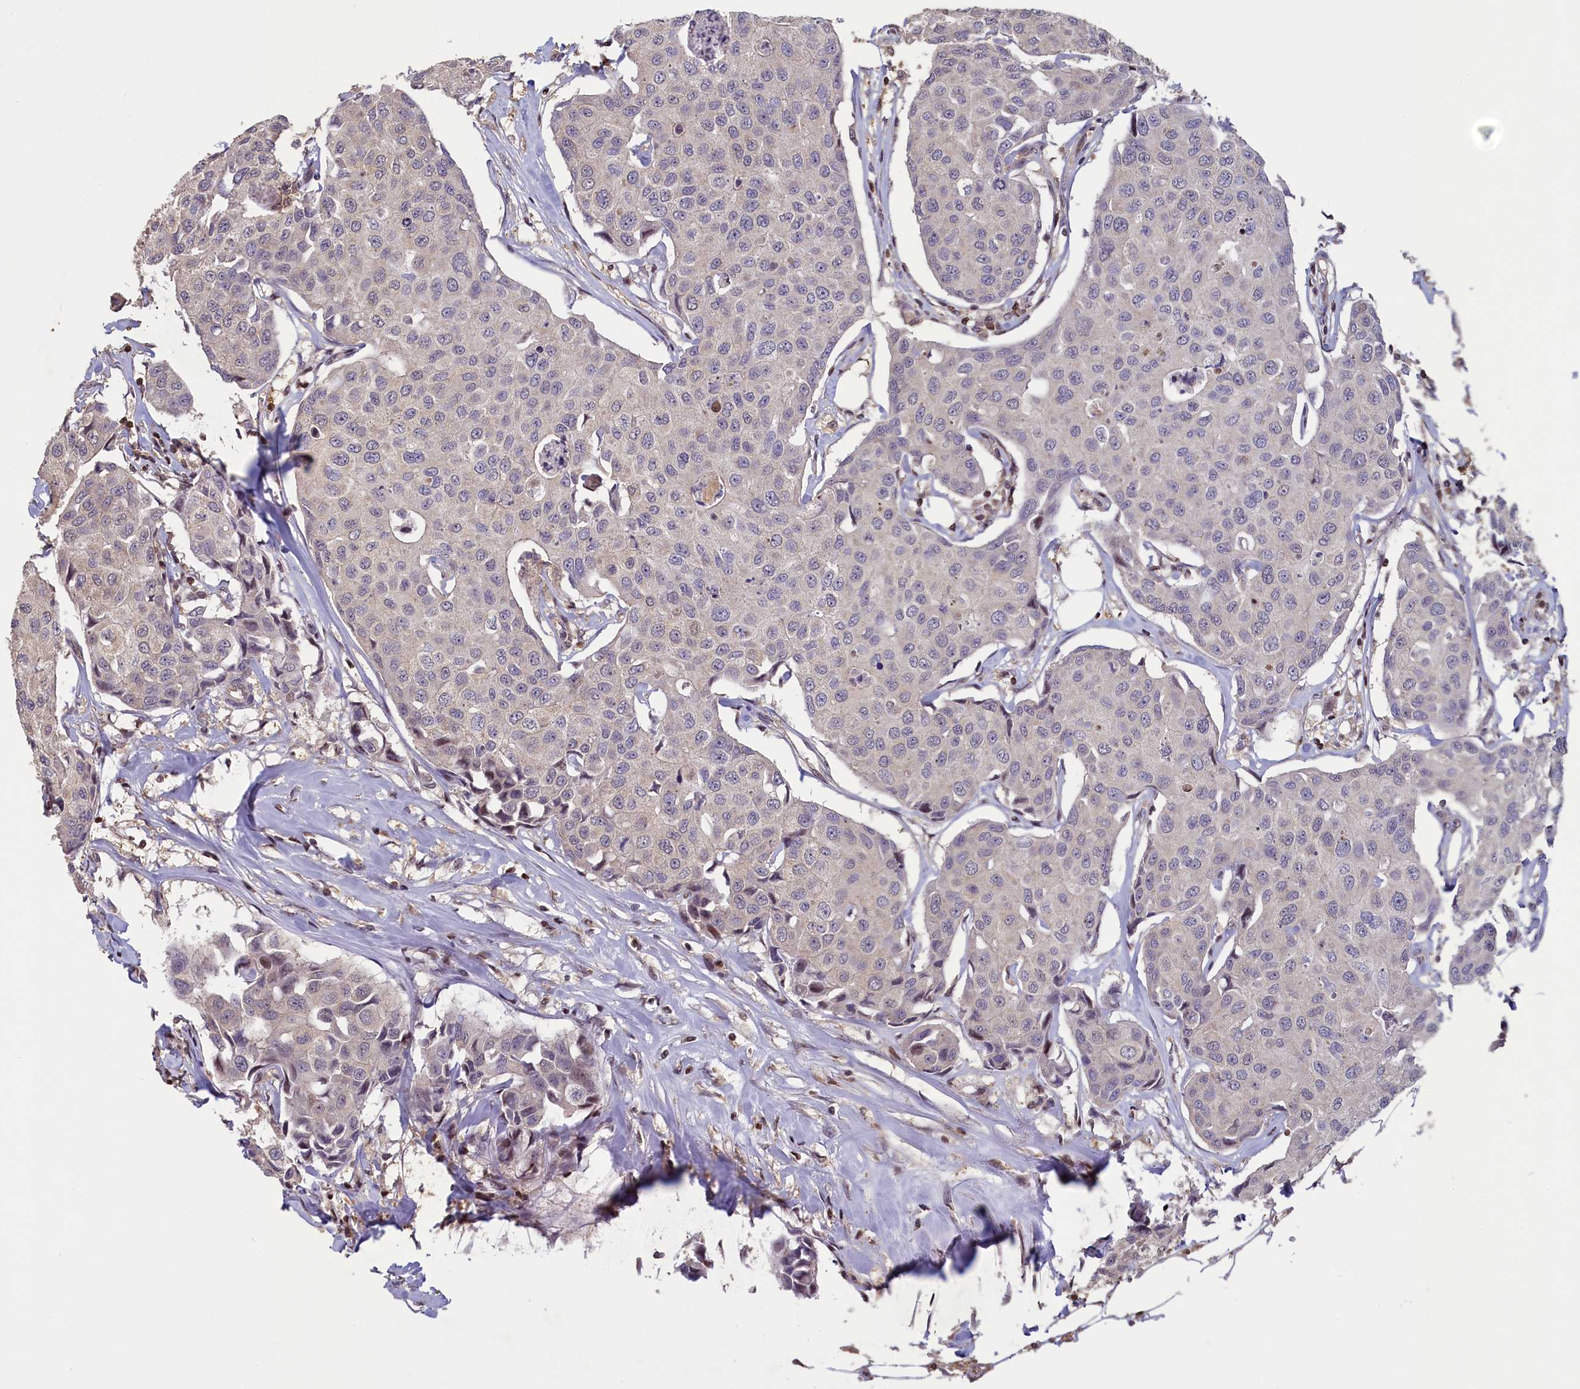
{"staining": {"intensity": "negative", "quantity": "none", "location": "none"}, "tissue": "breast cancer", "cell_type": "Tumor cells", "image_type": "cancer", "snomed": [{"axis": "morphology", "description": "Duct carcinoma"}, {"axis": "topography", "description": "Breast"}], "caption": "Breast infiltrating ductal carcinoma was stained to show a protein in brown. There is no significant staining in tumor cells. (DAB immunohistochemistry, high magnification).", "gene": "NUBP1", "patient": {"sex": "female", "age": 80}}